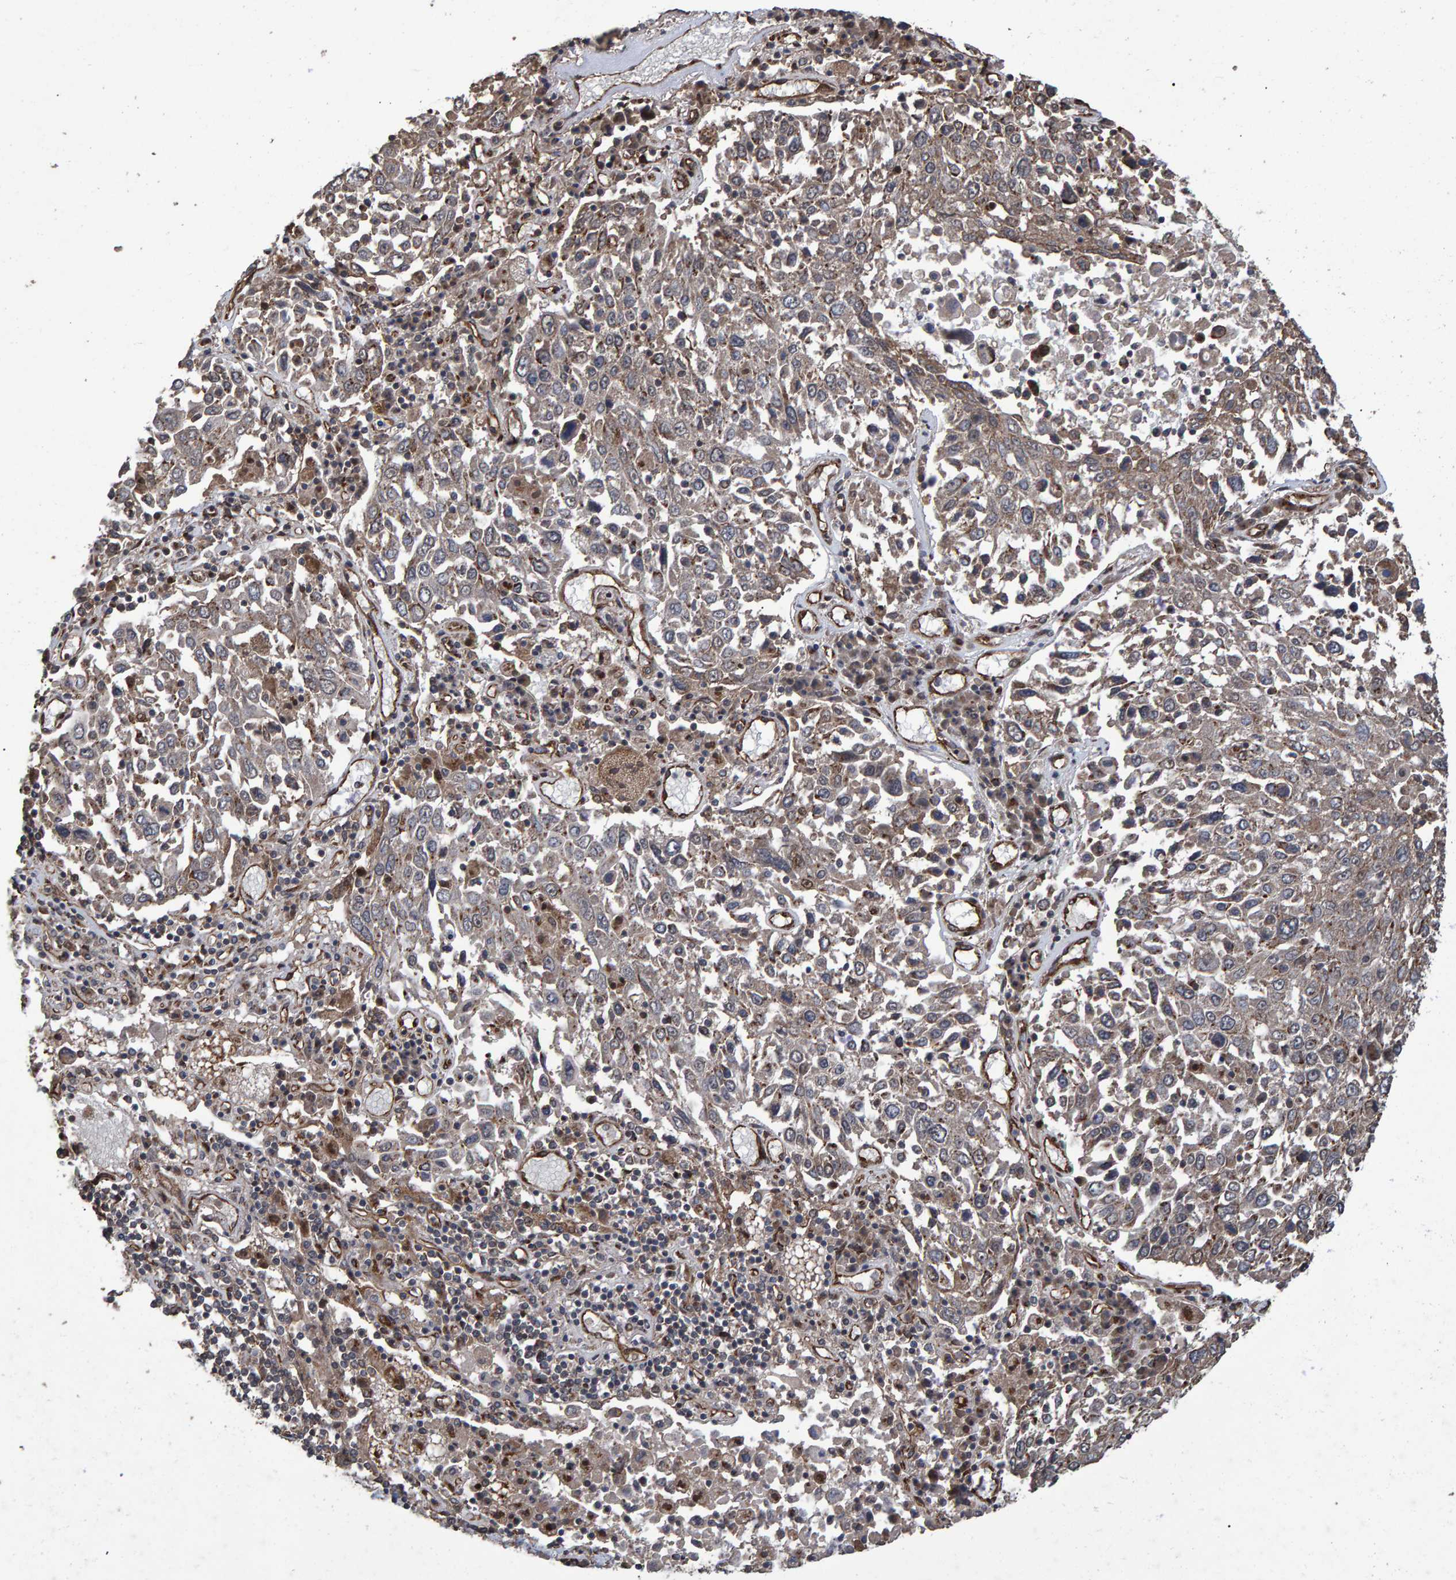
{"staining": {"intensity": "weak", "quantity": "25%-75%", "location": "cytoplasmic/membranous"}, "tissue": "lung cancer", "cell_type": "Tumor cells", "image_type": "cancer", "snomed": [{"axis": "morphology", "description": "Squamous cell carcinoma, NOS"}, {"axis": "topography", "description": "Lung"}], "caption": "Immunohistochemistry histopathology image of human squamous cell carcinoma (lung) stained for a protein (brown), which exhibits low levels of weak cytoplasmic/membranous expression in about 25%-75% of tumor cells.", "gene": "TRIM68", "patient": {"sex": "male", "age": 65}}